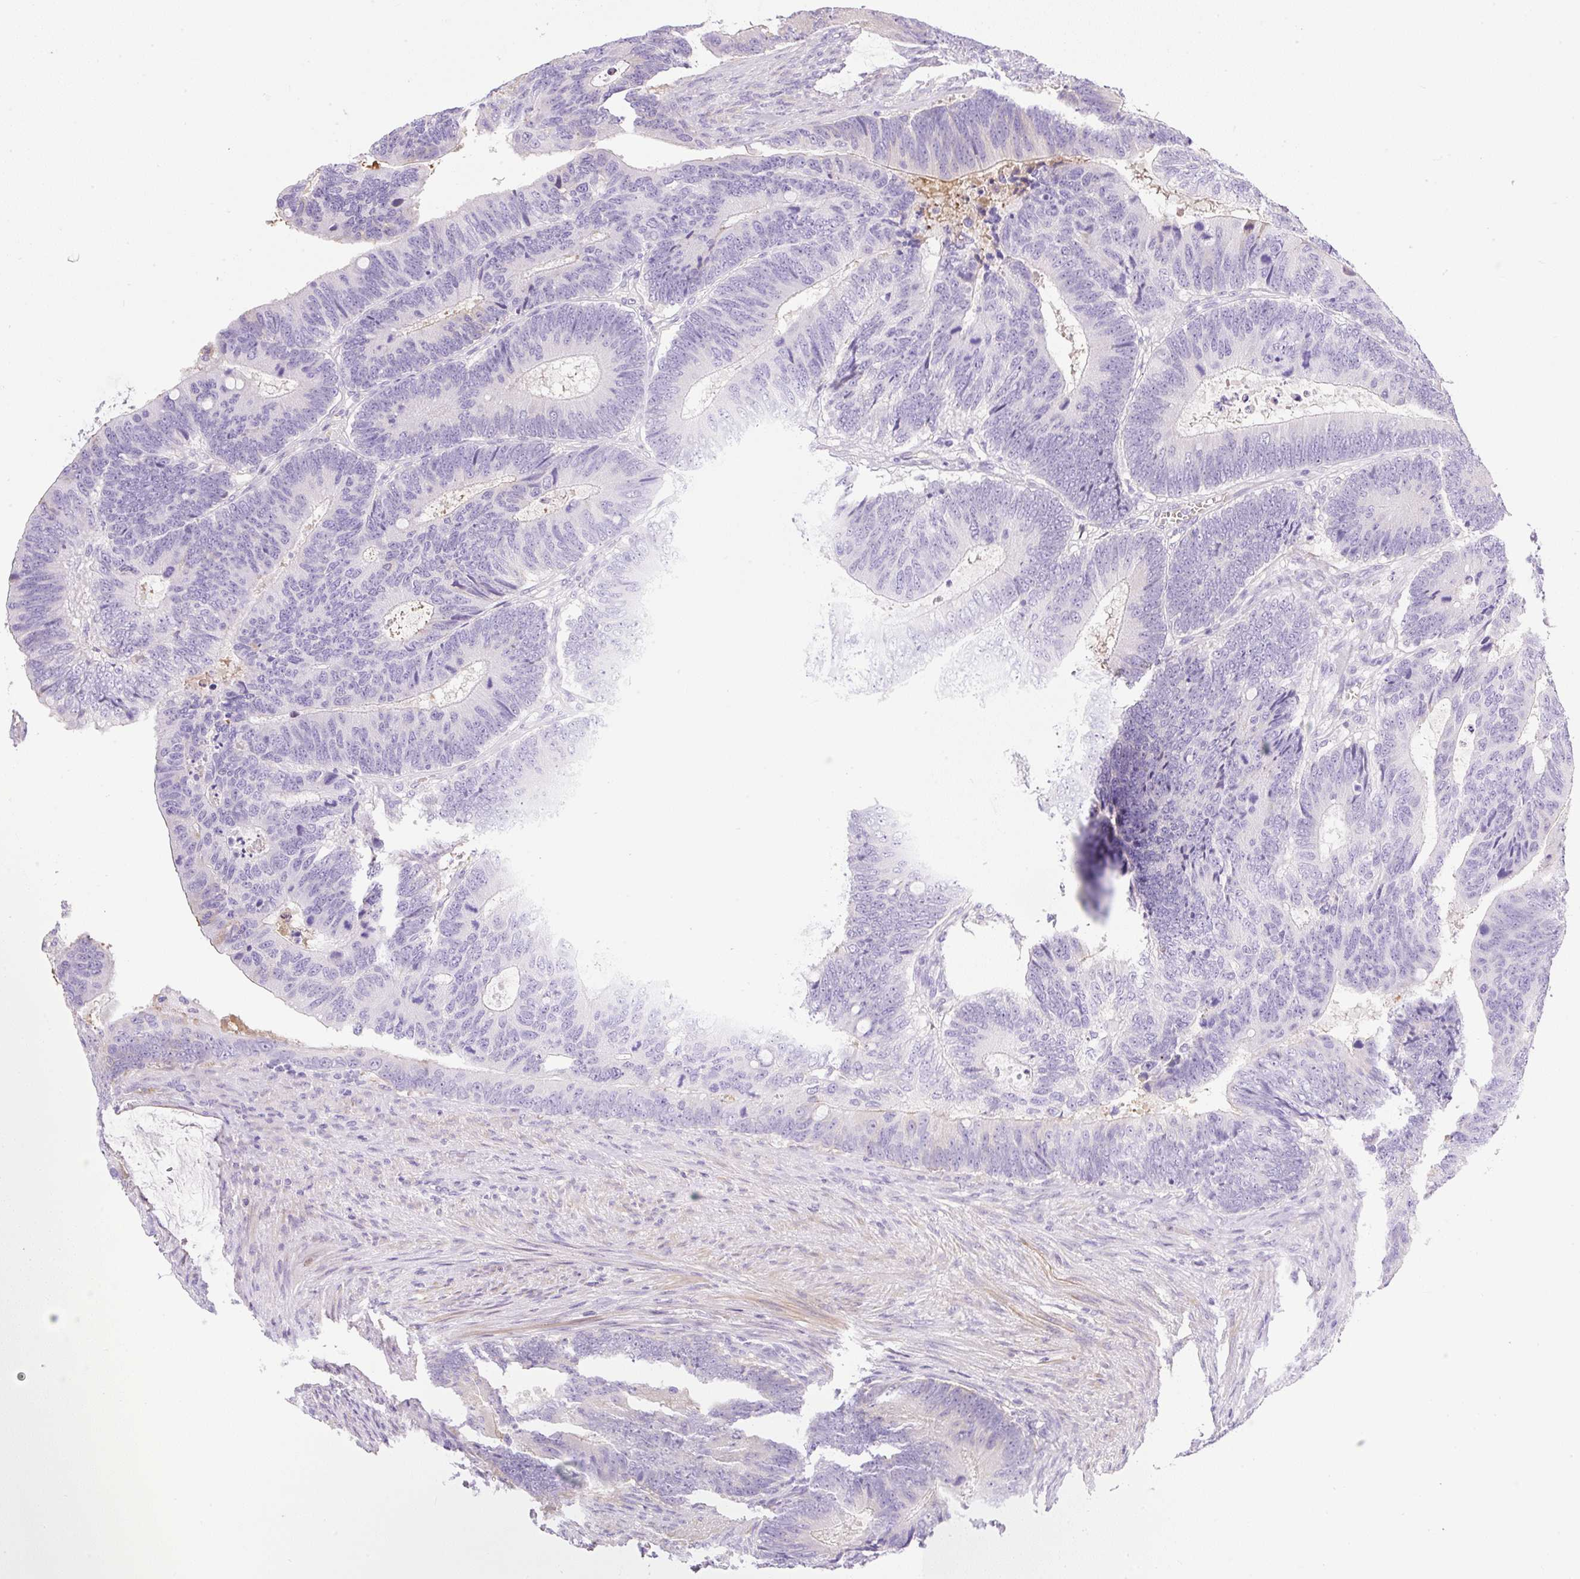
{"staining": {"intensity": "negative", "quantity": "none", "location": "none"}, "tissue": "colorectal cancer", "cell_type": "Tumor cells", "image_type": "cancer", "snomed": [{"axis": "morphology", "description": "Adenocarcinoma, NOS"}, {"axis": "topography", "description": "Colon"}], "caption": "Tumor cells show no significant positivity in colorectal cancer. (DAB (3,3'-diaminobenzidine) IHC, high magnification).", "gene": "TDRD15", "patient": {"sex": "male", "age": 62}}